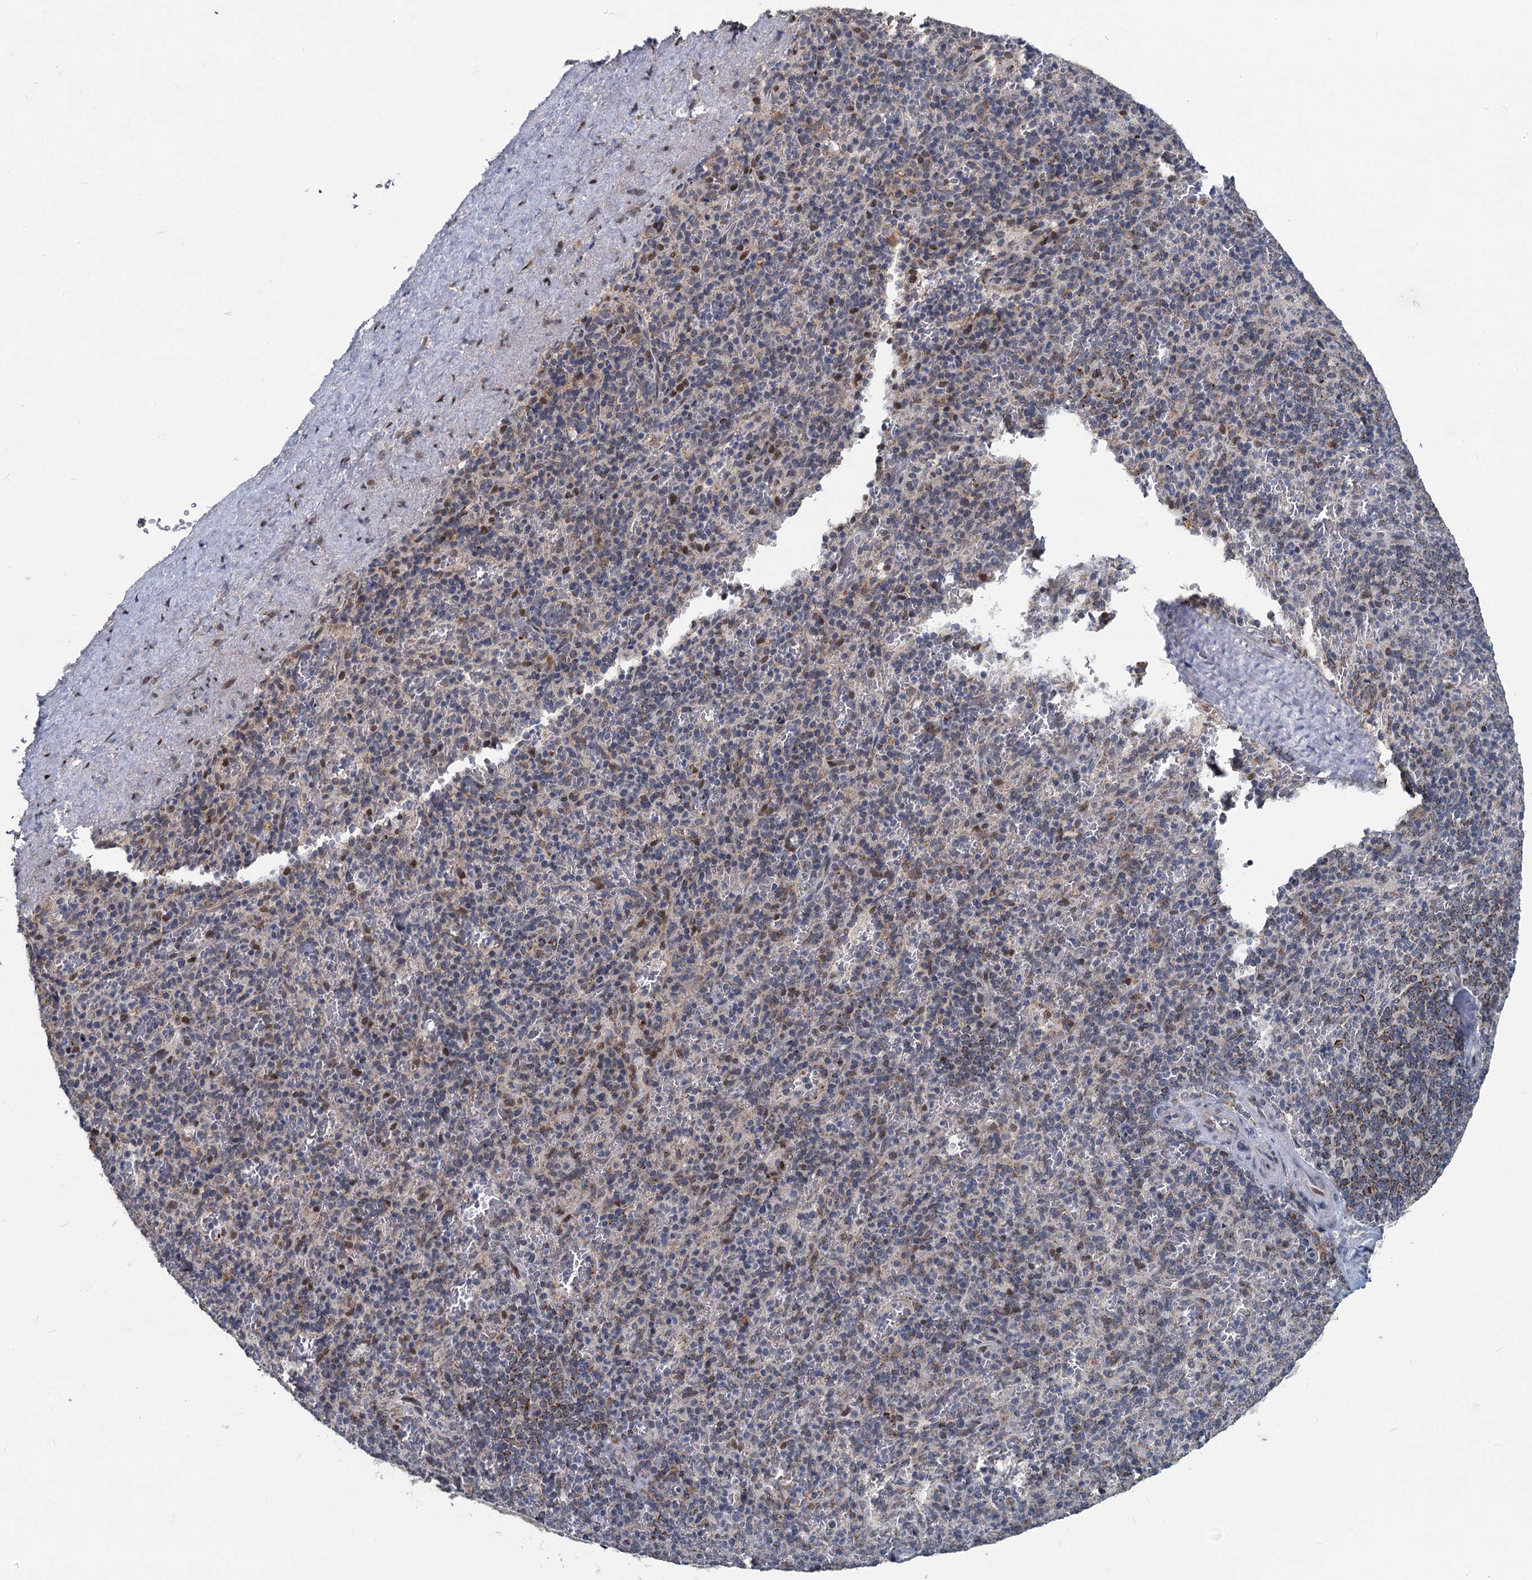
{"staining": {"intensity": "moderate", "quantity": "<25%", "location": "cytoplasmic/membranous"}, "tissue": "spleen", "cell_type": "Cells in red pulp", "image_type": "normal", "snomed": [{"axis": "morphology", "description": "Normal tissue, NOS"}, {"axis": "topography", "description": "Spleen"}], "caption": "IHC (DAB (3,3'-diaminobenzidine)) staining of unremarkable human spleen demonstrates moderate cytoplasmic/membranous protein positivity in approximately <25% of cells in red pulp.", "gene": "RITA1", "patient": {"sex": "male", "age": 82}}